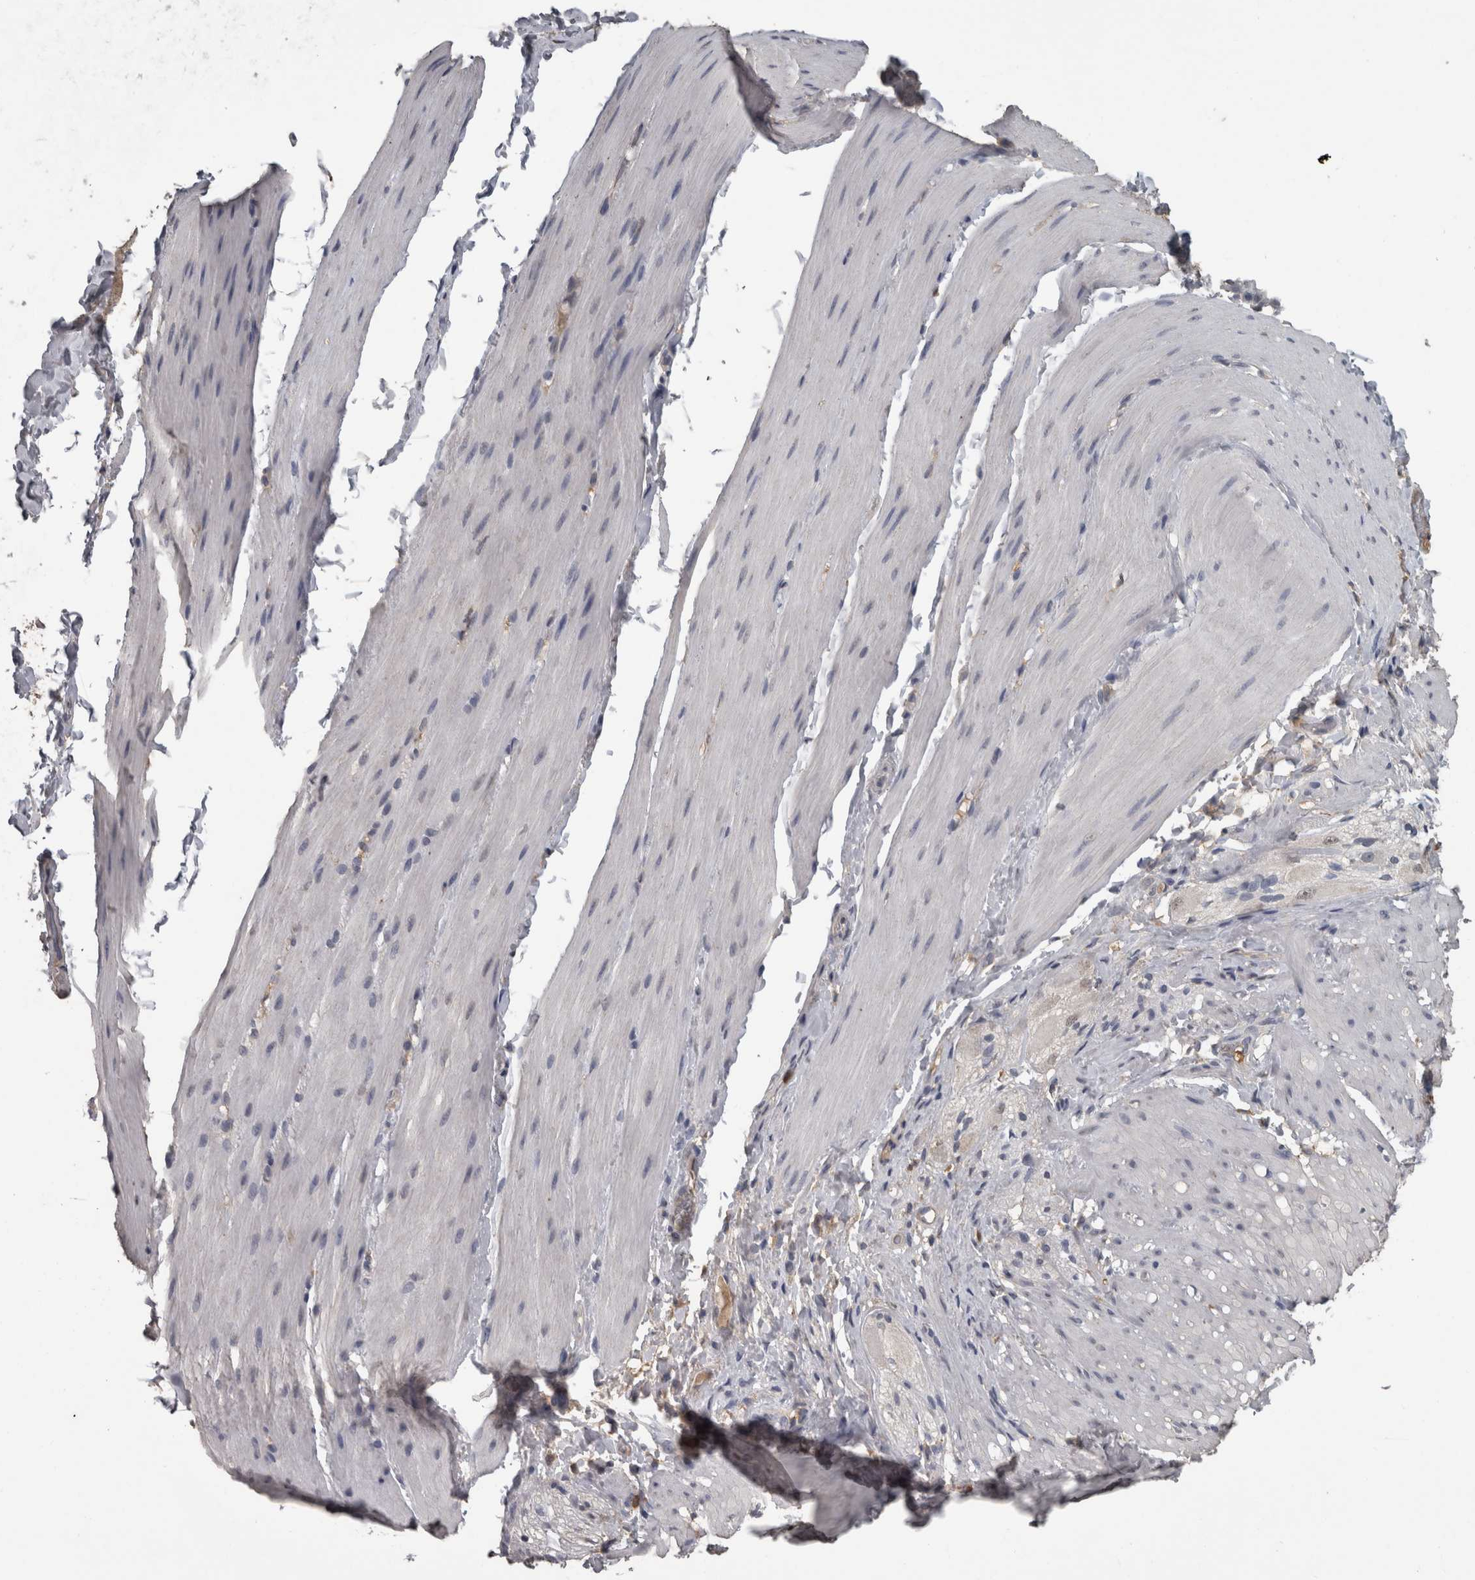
{"staining": {"intensity": "negative", "quantity": "none", "location": "none"}, "tissue": "smooth muscle", "cell_type": "Smooth muscle cells", "image_type": "normal", "snomed": [{"axis": "morphology", "description": "Normal tissue, NOS"}, {"axis": "topography", "description": "Smooth muscle"}, {"axis": "topography", "description": "Small intestine"}], "caption": "An IHC image of unremarkable smooth muscle is shown. There is no staining in smooth muscle cells of smooth muscle. The staining is performed using DAB (3,3'-diaminobenzidine) brown chromogen with nuclei counter-stained in using hematoxylin.", "gene": "PIK3AP1", "patient": {"sex": "female", "age": 84}}